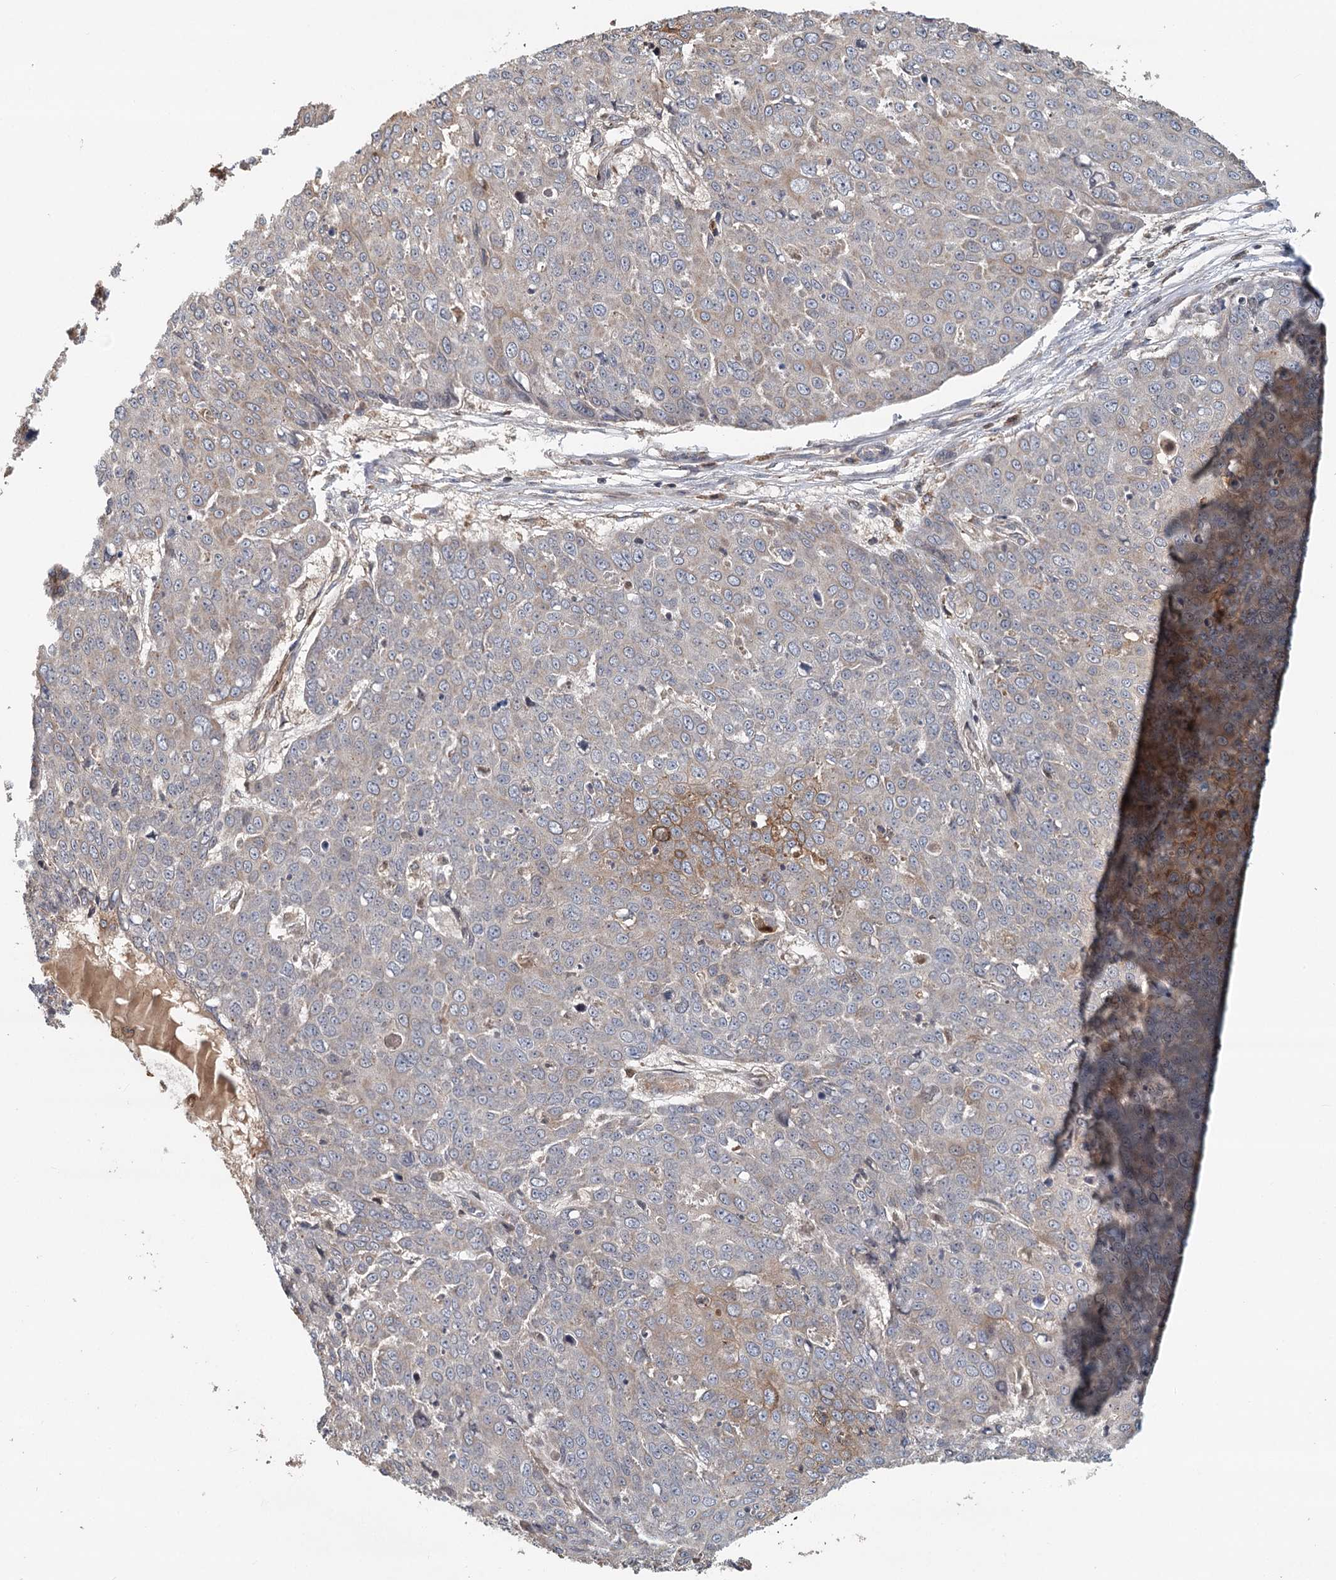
{"staining": {"intensity": "moderate", "quantity": "<25%", "location": "cytoplasmic/membranous"}, "tissue": "skin cancer", "cell_type": "Tumor cells", "image_type": "cancer", "snomed": [{"axis": "morphology", "description": "Squamous cell carcinoma, NOS"}, {"axis": "topography", "description": "Skin"}], "caption": "A histopathology image of skin squamous cell carcinoma stained for a protein demonstrates moderate cytoplasmic/membranous brown staining in tumor cells.", "gene": "RNF111", "patient": {"sex": "male", "age": 71}}